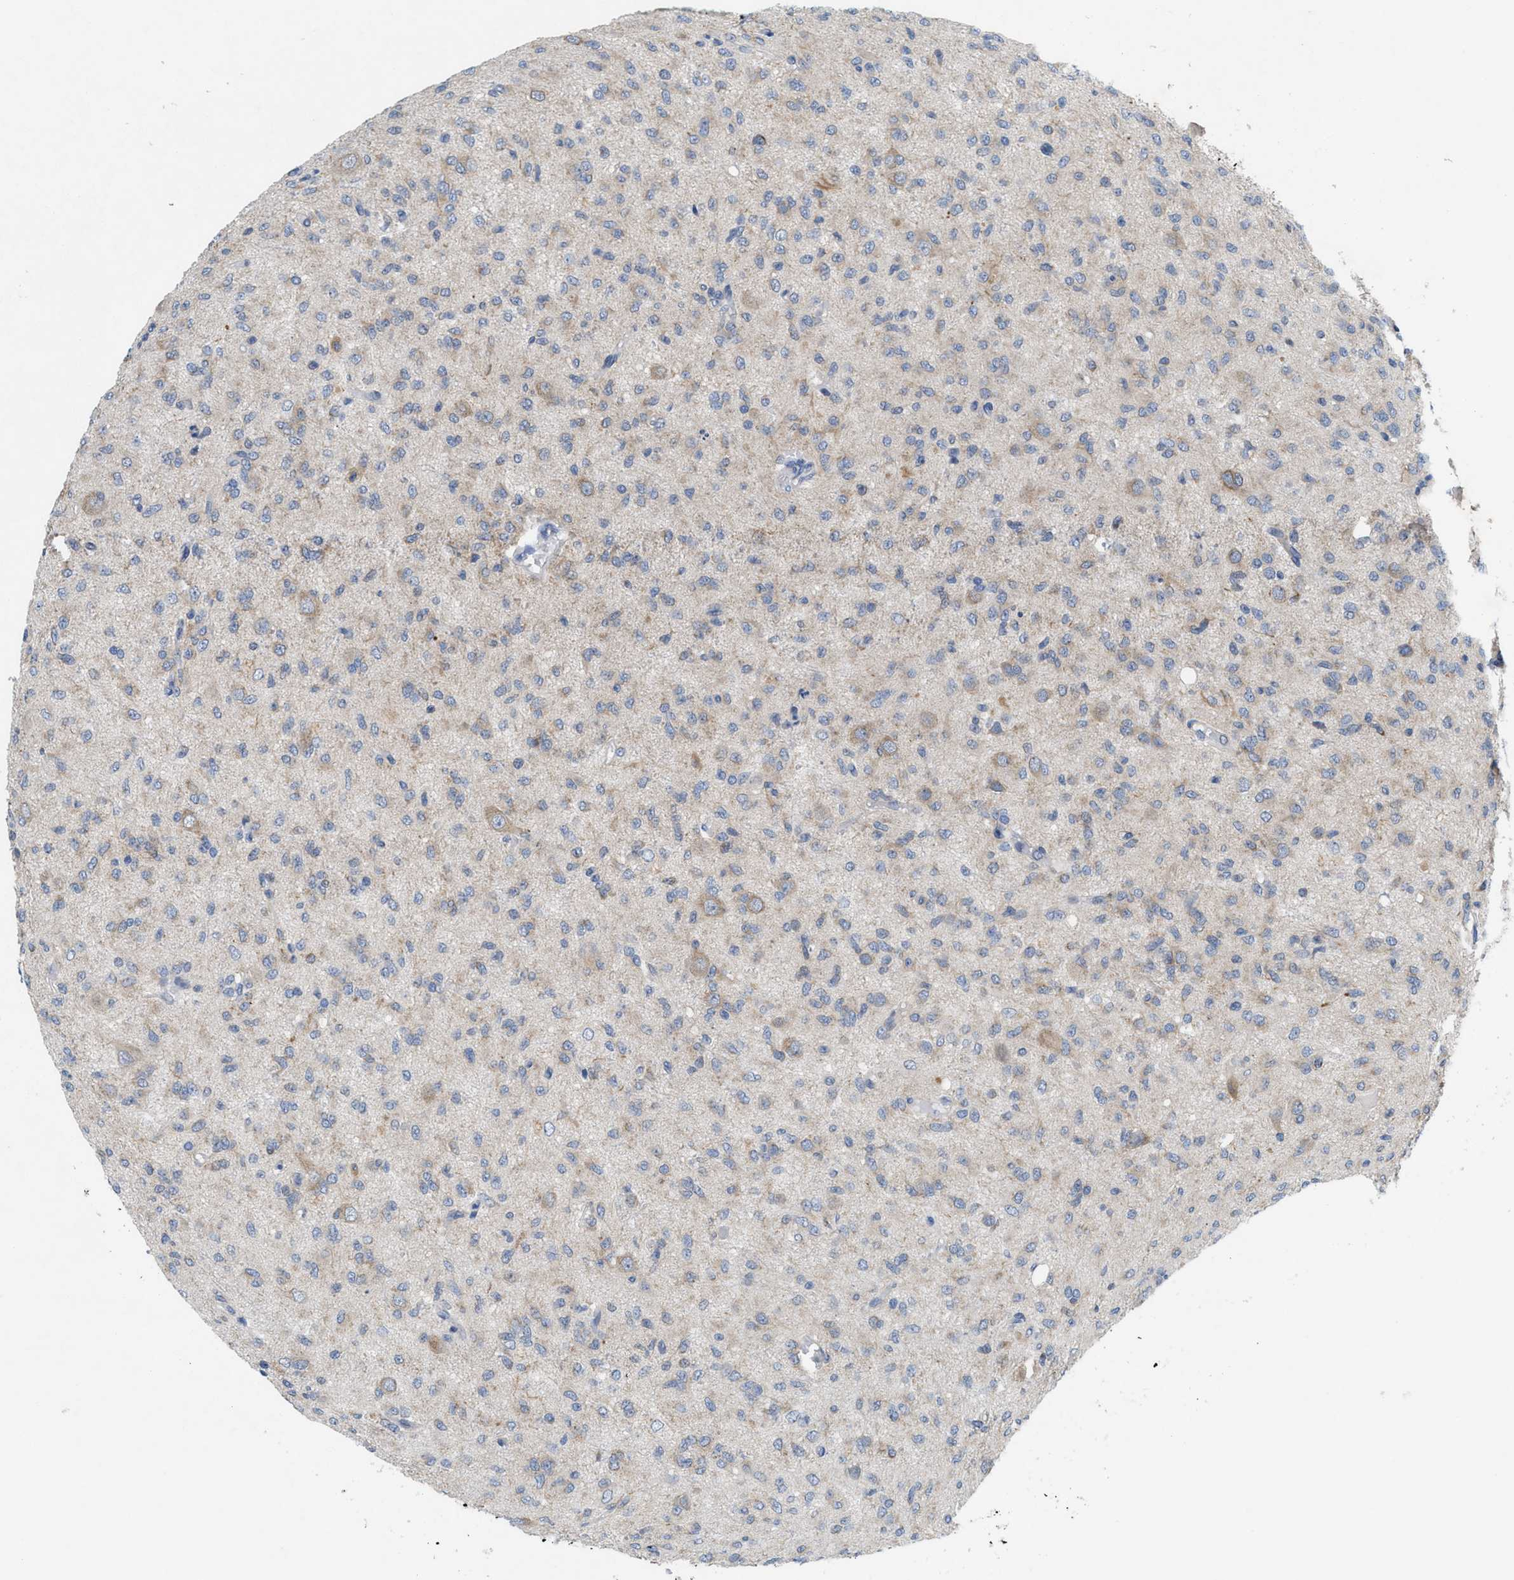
{"staining": {"intensity": "weak", "quantity": "<25%", "location": "cytoplasmic/membranous"}, "tissue": "glioma", "cell_type": "Tumor cells", "image_type": "cancer", "snomed": [{"axis": "morphology", "description": "Glioma, malignant, High grade"}, {"axis": "topography", "description": "Brain"}], "caption": "The photomicrograph displays no staining of tumor cells in glioma.", "gene": "UBAP2", "patient": {"sex": "female", "age": 59}}